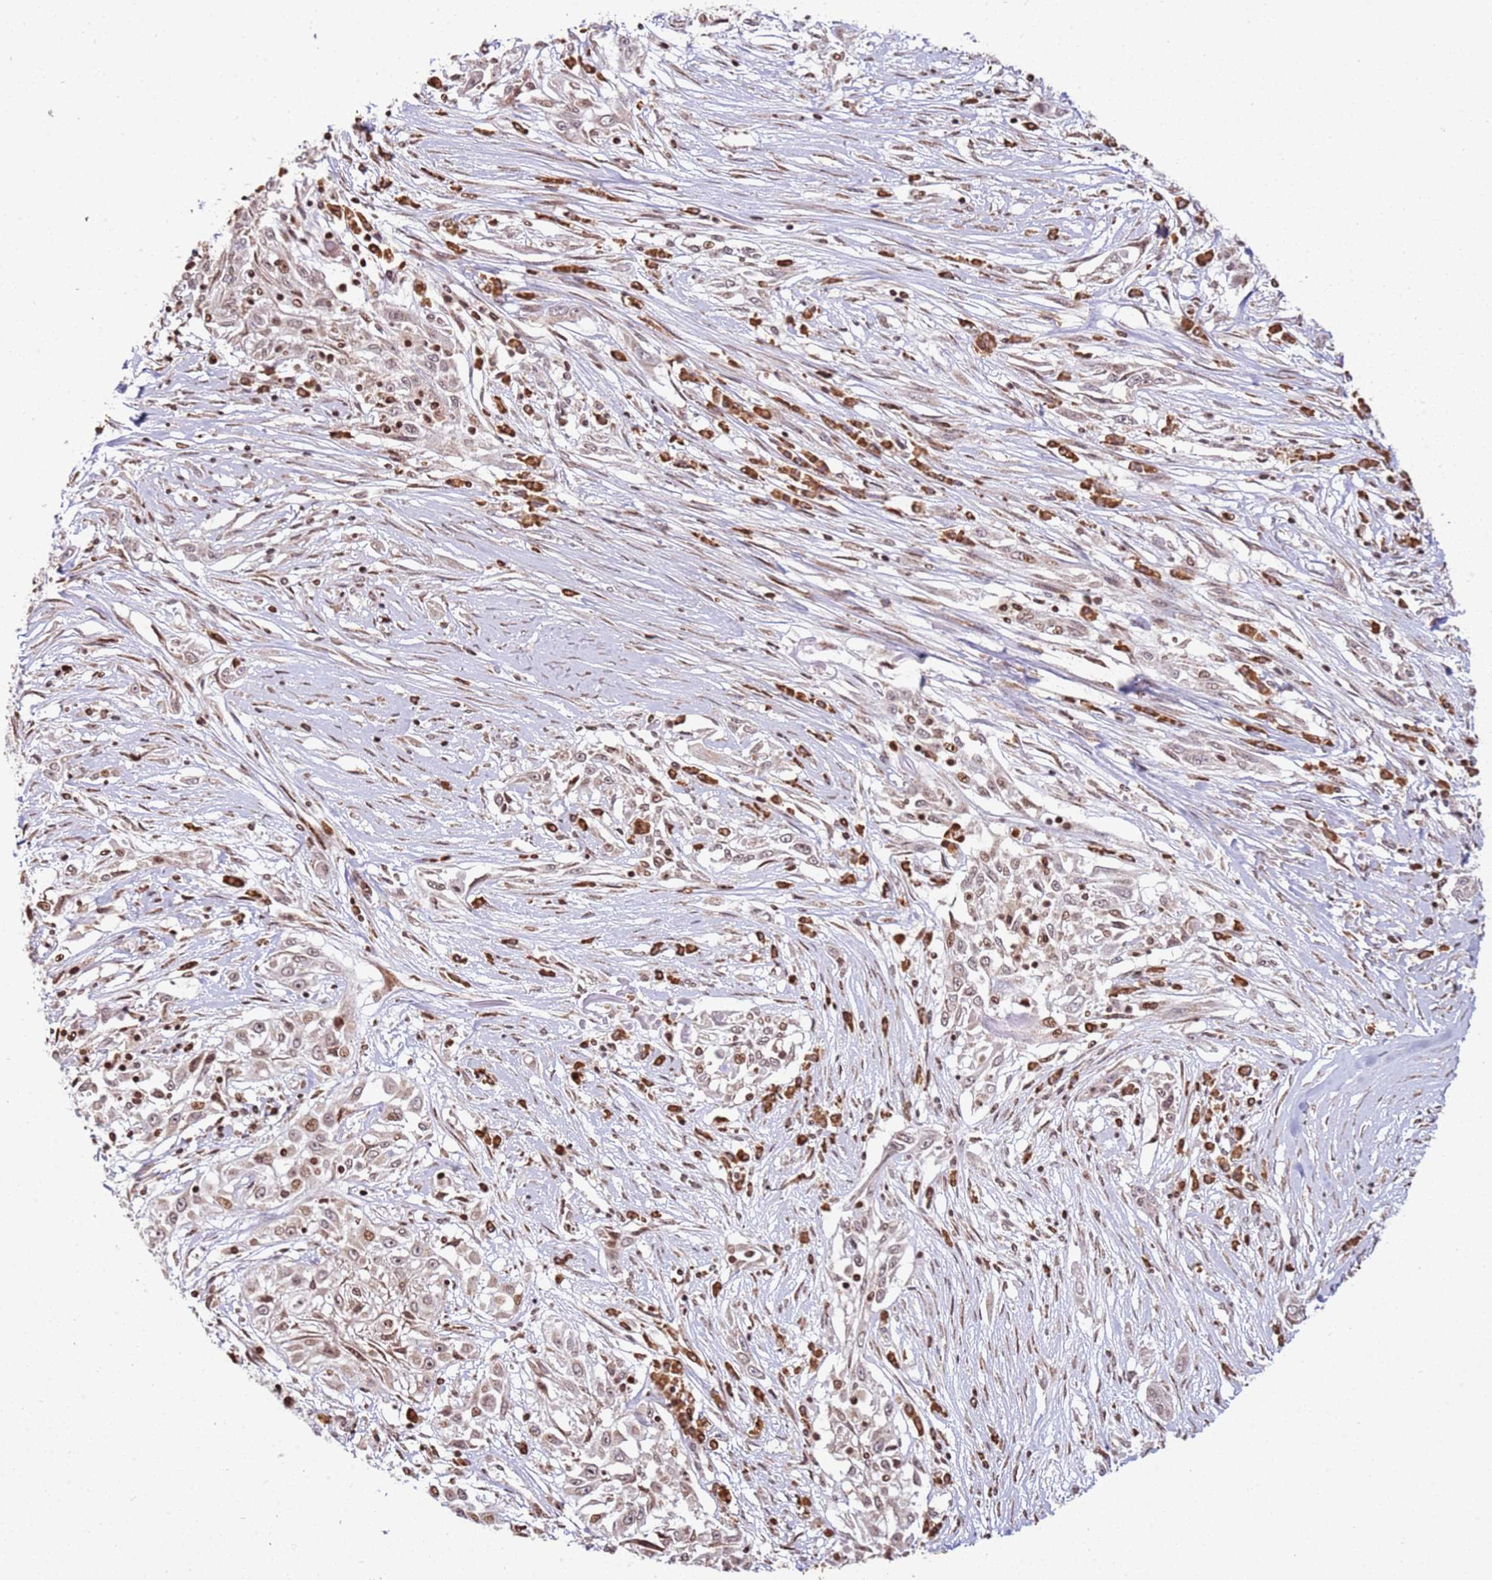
{"staining": {"intensity": "moderate", "quantity": "<25%", "location": "nuclear"}, "tissue": "skin cancer", "cell_type": "Tumor cells", "image_type": "cancer", "snomed": [{"axis": "morphology", "description": "Squamous cell carcinoma, NOS"}, {"axis": "morphology", "description": "Squamous cell carcinoma, metastatic, NOS"}, {"axis": "topography", "description": "Skin"}, {"axis": "topography", "description": "Lymph node"}], "caption": "Immunohistochemical staining of human squamous cell carcinoma (skin) displays low levels of moderate nuclear protein staining in about <25% of tumor cells.", "gene": "SCAF1", "patient": {"sex": "male", "age": 75}}